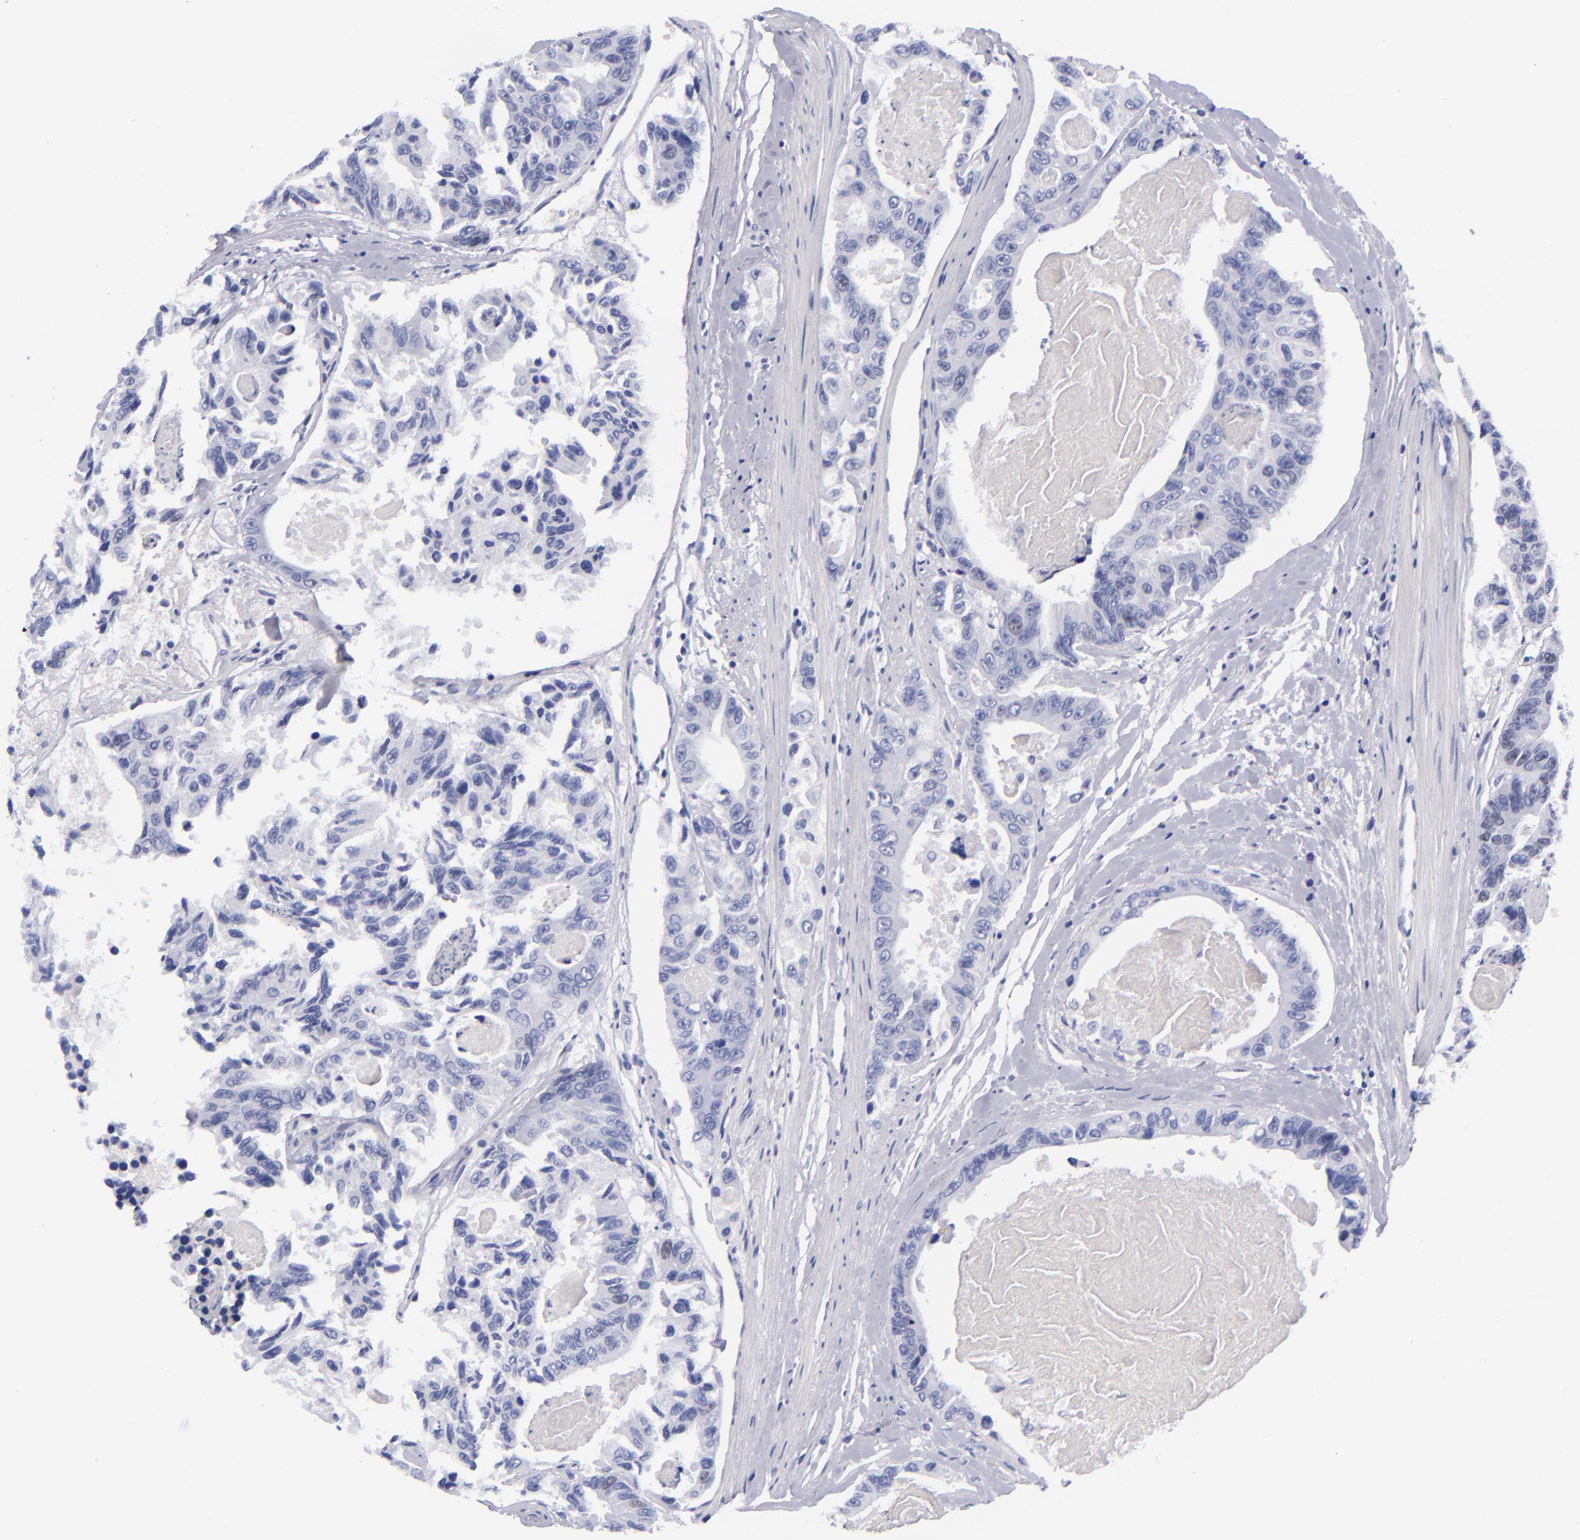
{"staining": {"intensity": "weak", "quantity": "<25%", "location": "nuclear"}, "tissue": "colorectal cancer", "cell_type": "Tumor cells", "image_type": "cancer", "snomed": [{"axis": "morphology", "description": "Adenocarcinoma, NOS"}, {"axis": "topography", "description": "Colon"}], "caption": "High magnification brightfield microscopy of colorectal cancer stained with DAB (brown) and counterstained with hematoxylin (blue): tumor cells show no significant expression.", "gene": "MCM7", "patient": {"sex": "female", "age": 86}}